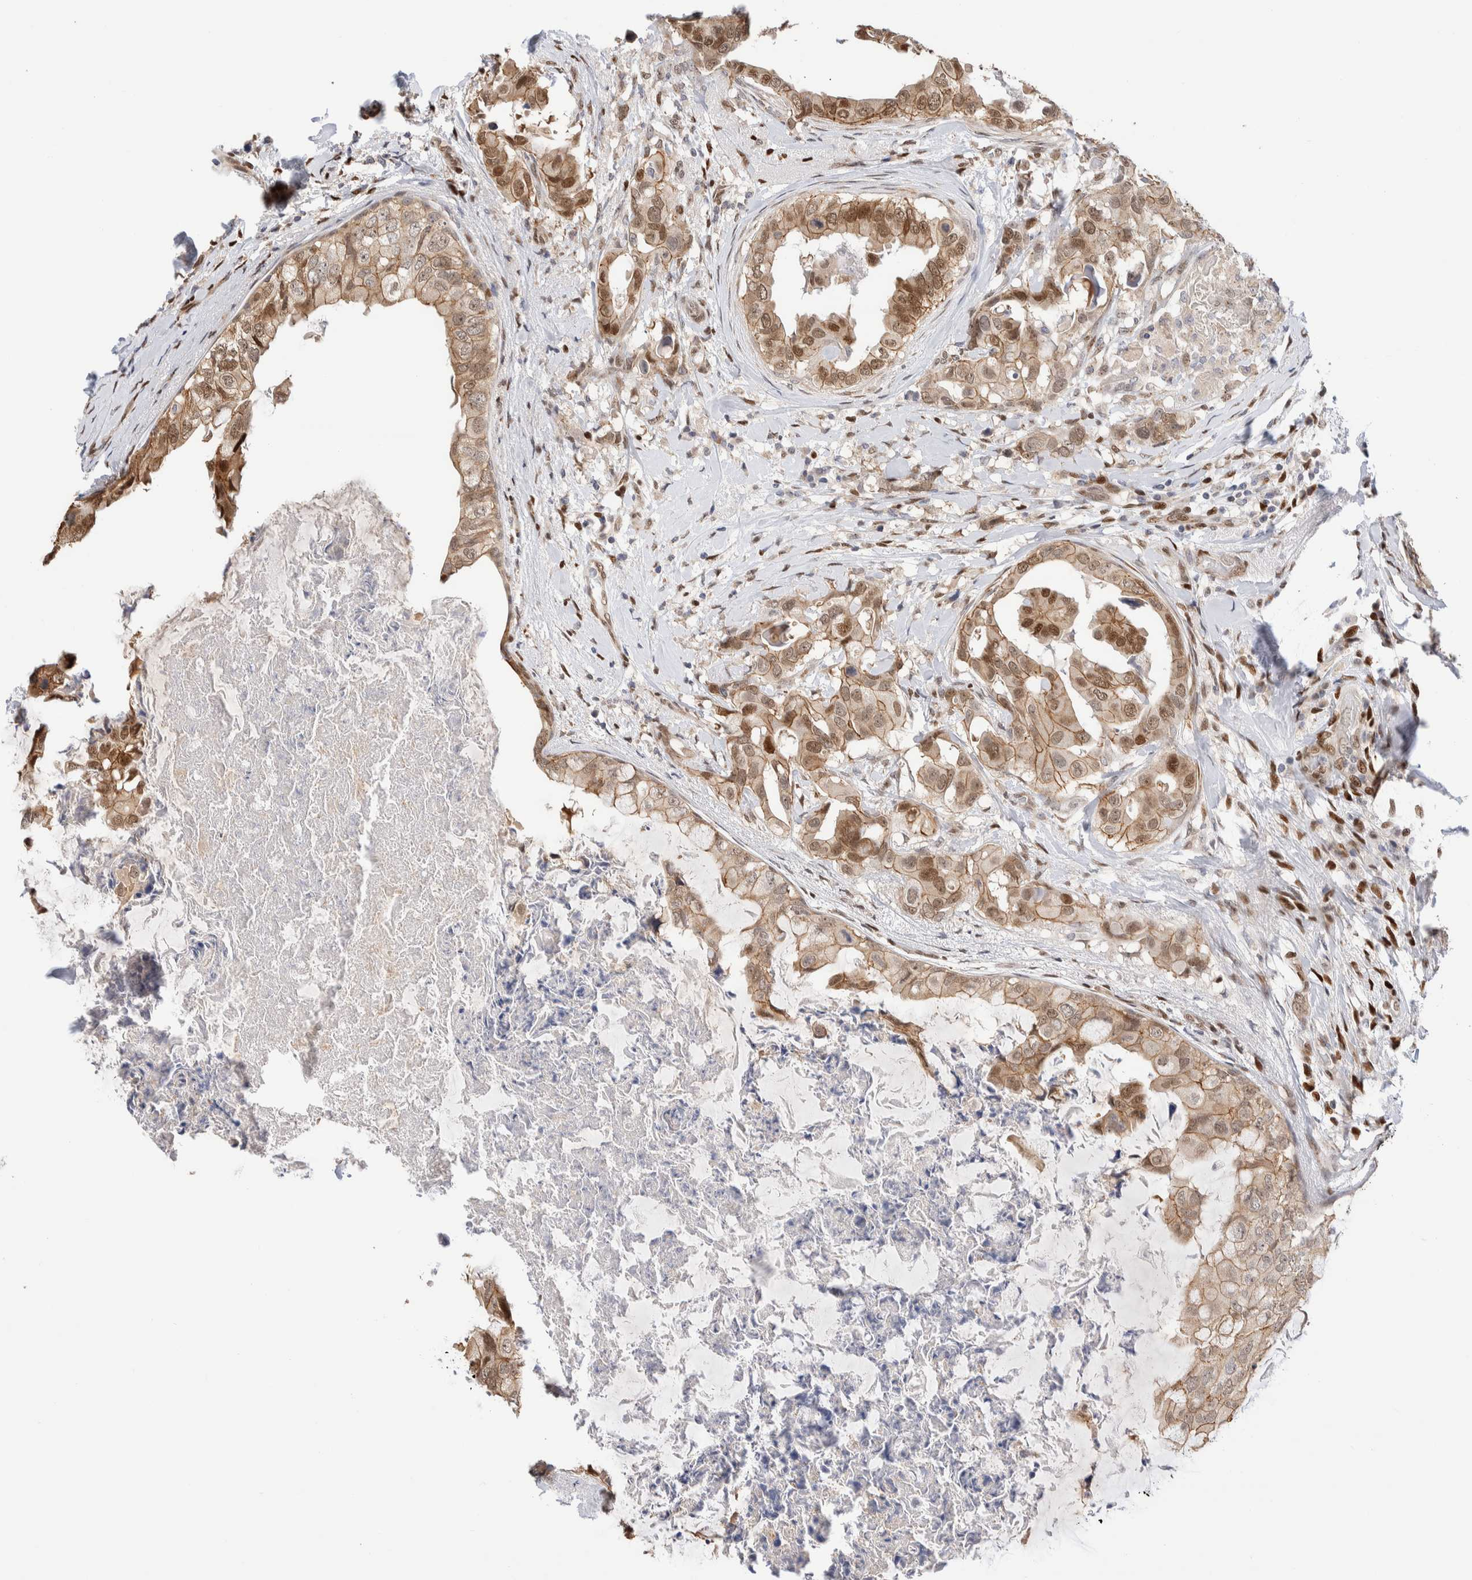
{"staining": {"intensity": "moderate", "quantity": ">75%", "location": "cytoplasmic/membranous,nuclear"}, "tissue": "breast cancer", "cell_type": "Tumor cells", "image_type": "cancer", "snomed": [{"axis": "morphology", "description": "Duct carcinoma"}, {"axis": "topography", "description": "Breast"}], "caption": "Breast cancer was stained to show a protein in brown. There is medium levels of moderate cytoplasmic/membranous and nuclear positivity in about >75% of tumor cells.", "gene": "NSMAF", "patient": {"sex": "female", "age": 40}}